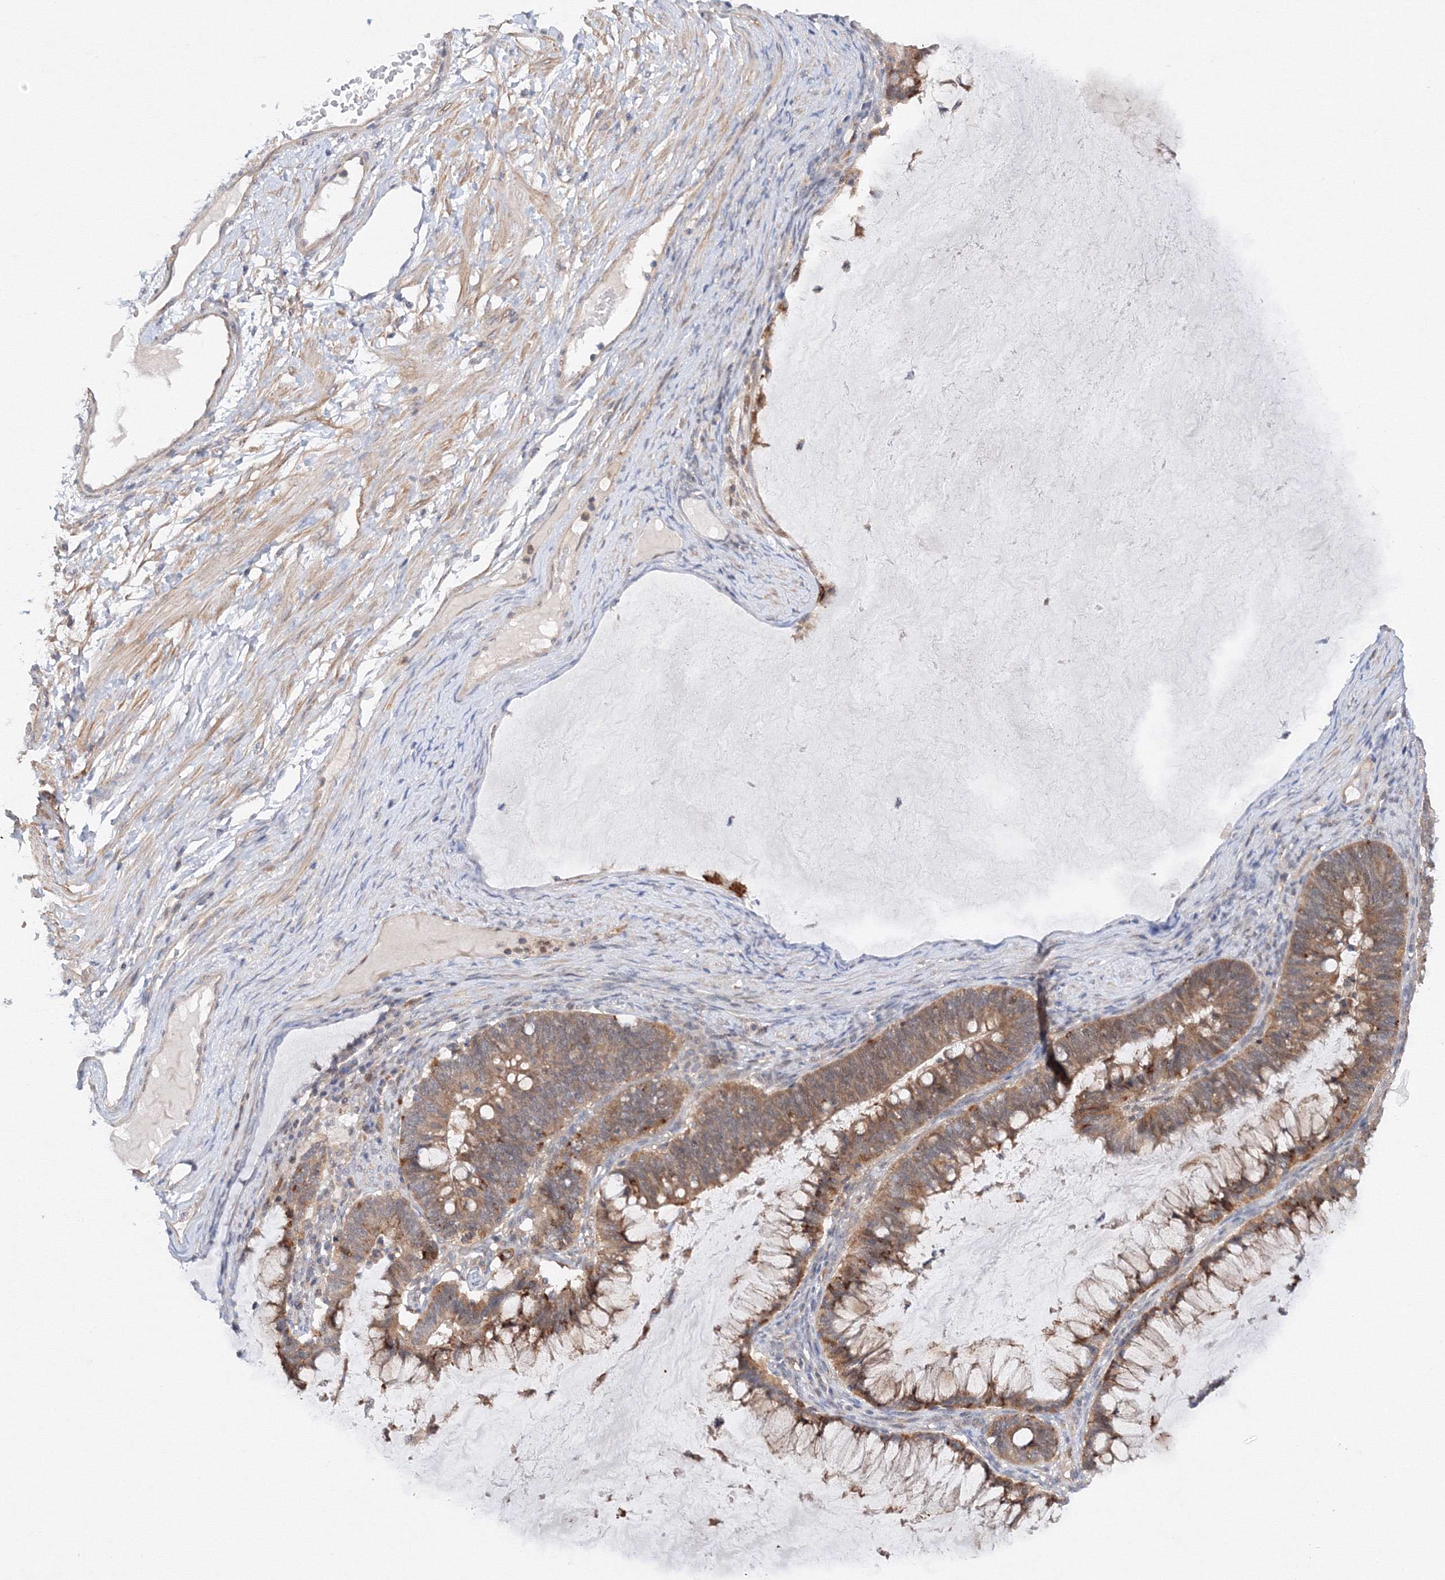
{"staining": {"intensity": "moderate", "quantity": ">75%", "location": "cytoplasmic/membranous"}, "tissue": "ovarian cancer", "cell_type": "Tumor cells", "image_type": "cancer", "snomed": [{"axis": "morphology", "description": "Cystadenocarcinoma, mucinous, NOS"}, {"axis": "topography", "description": "Ovary"}], "caption": "High-magnification brightfield microscopy of ovarian cancer stained with DAB (brown) and counterstained with hematoxylin (blue). tumor cells exhibit moderate cytoplasmic/membranous expression is seen in approximately>75% of cells.", "gene": "DCTD", "patient": {"sex": "female", "age": 61}}